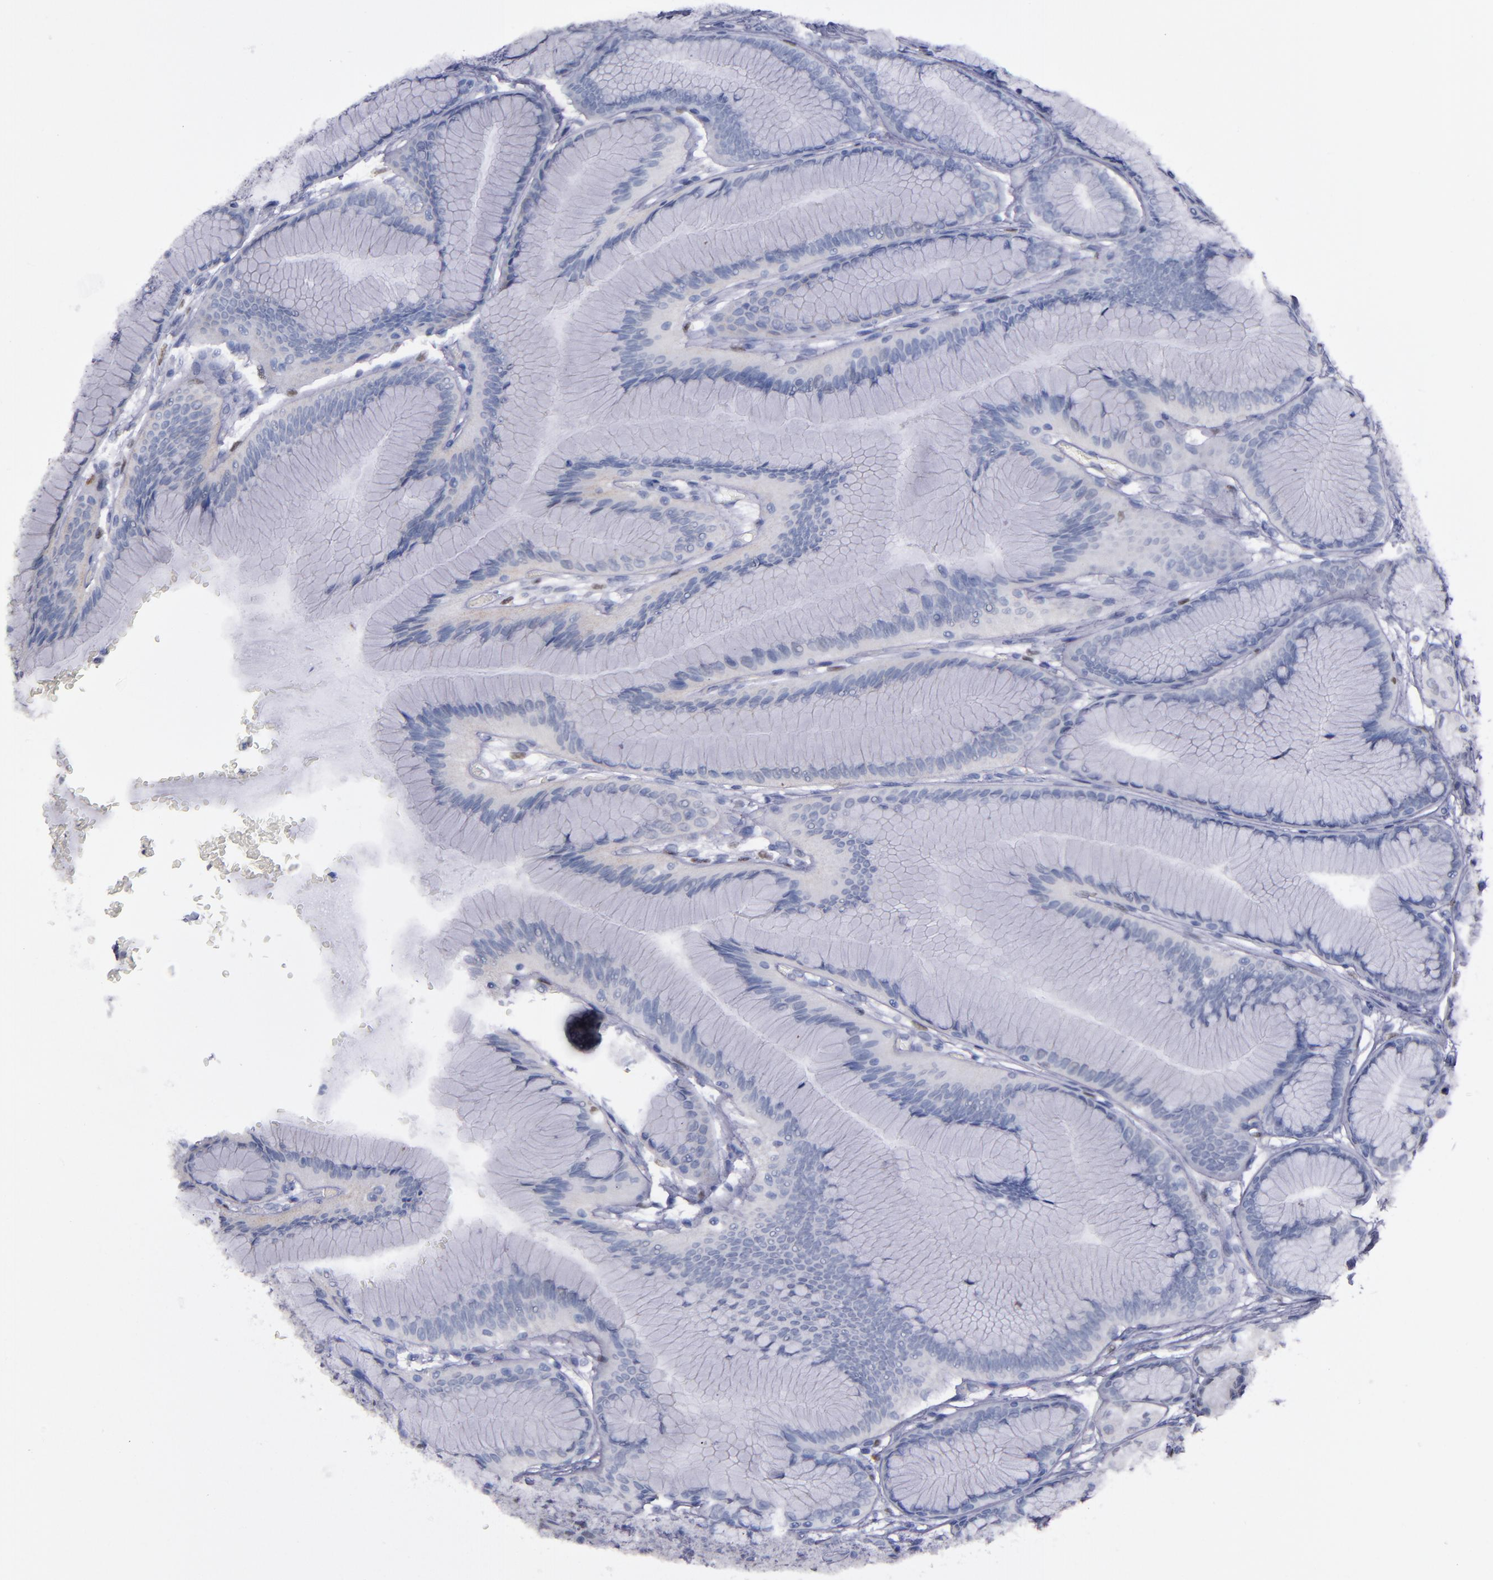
{"staining": {"intensity": "weak", "quantity": "25%-75%", "location": "nuclear"}, "tissue": "stomach", "cell_type": "Glandular cells", "image_type": "normal", "snomed": [{"axis": "morphology", "description": "Normal tissue, NOS"}, {"axis": "morphology", "description": "Adenocarcinoma, NOS"}, {"axis": "topography", "description": "Stomach"}, {"axis": "topography", "description": "Stomach, lower"}], "caption": "Weak nuclear staining for a protein is present in approximately 25%-75% of glandular cells of normal stomach using immunohistochemistry.", "gene": "IRF8", "patient": {"sex": "female", "age": 65}}